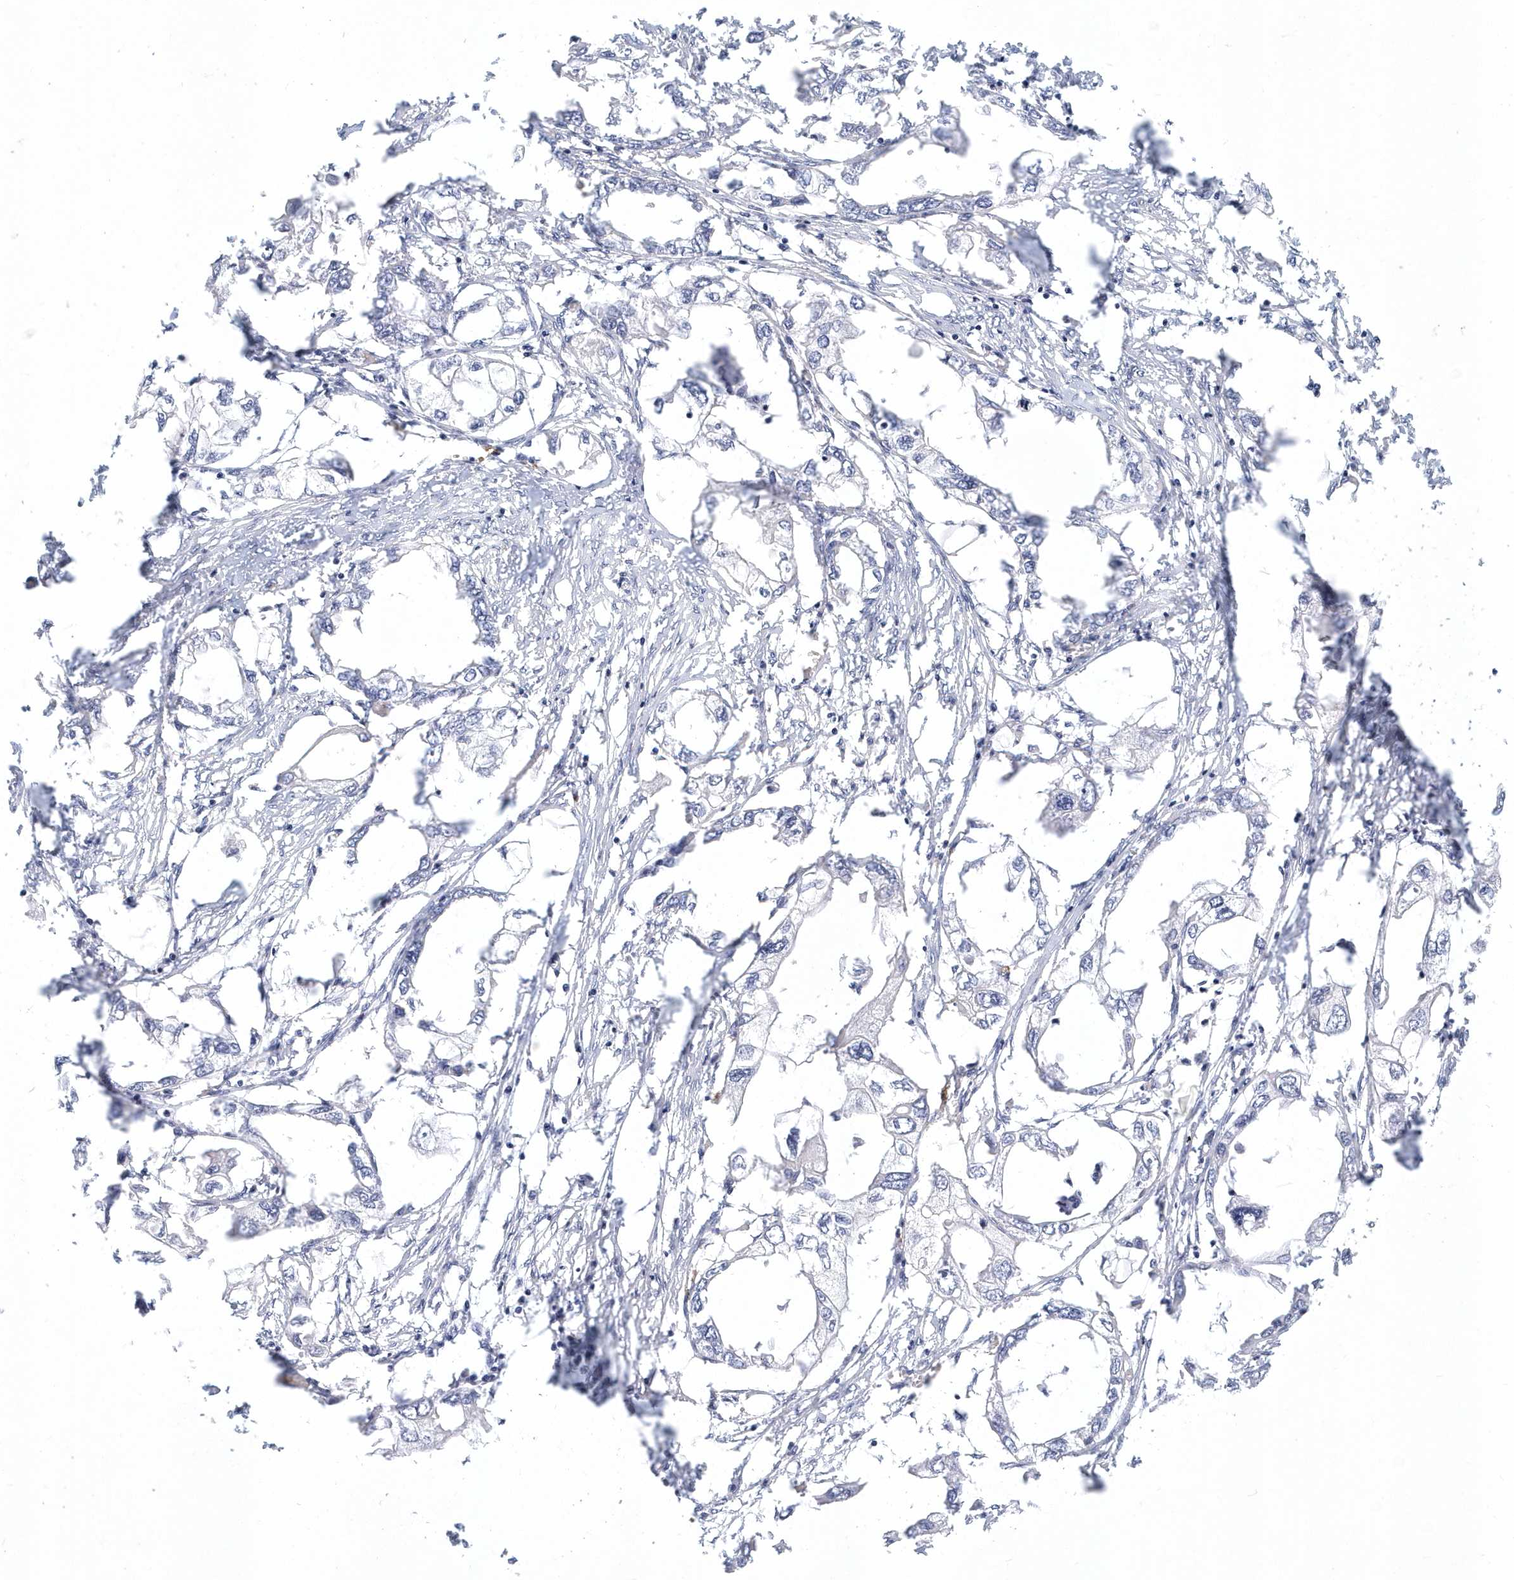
{"staining": {"intensity": "negative", "quantity": "none", "location": "none"}, "tissue": "endometrial cancer", "cell_type": "Tumor cells", "image_type": "cancer", "snomed": [{"axis": "morphology", "description": "Adenocarcinoma, NOS"}, {"axis": "morphology", "description": "Adenocarcinoma, metastatic, NOS"}, {"axis": "topography", "description": "Adipose tissue"}, {"axis": "topography", "description": "Endometrium"}], "caption": "Immunohistochemical staining of adenocarcinoma (endometrial) exhibits no significant staining in tumor cells.", "gene": "ITGA2B", "patient": {"sex": "female", "age": 67}}